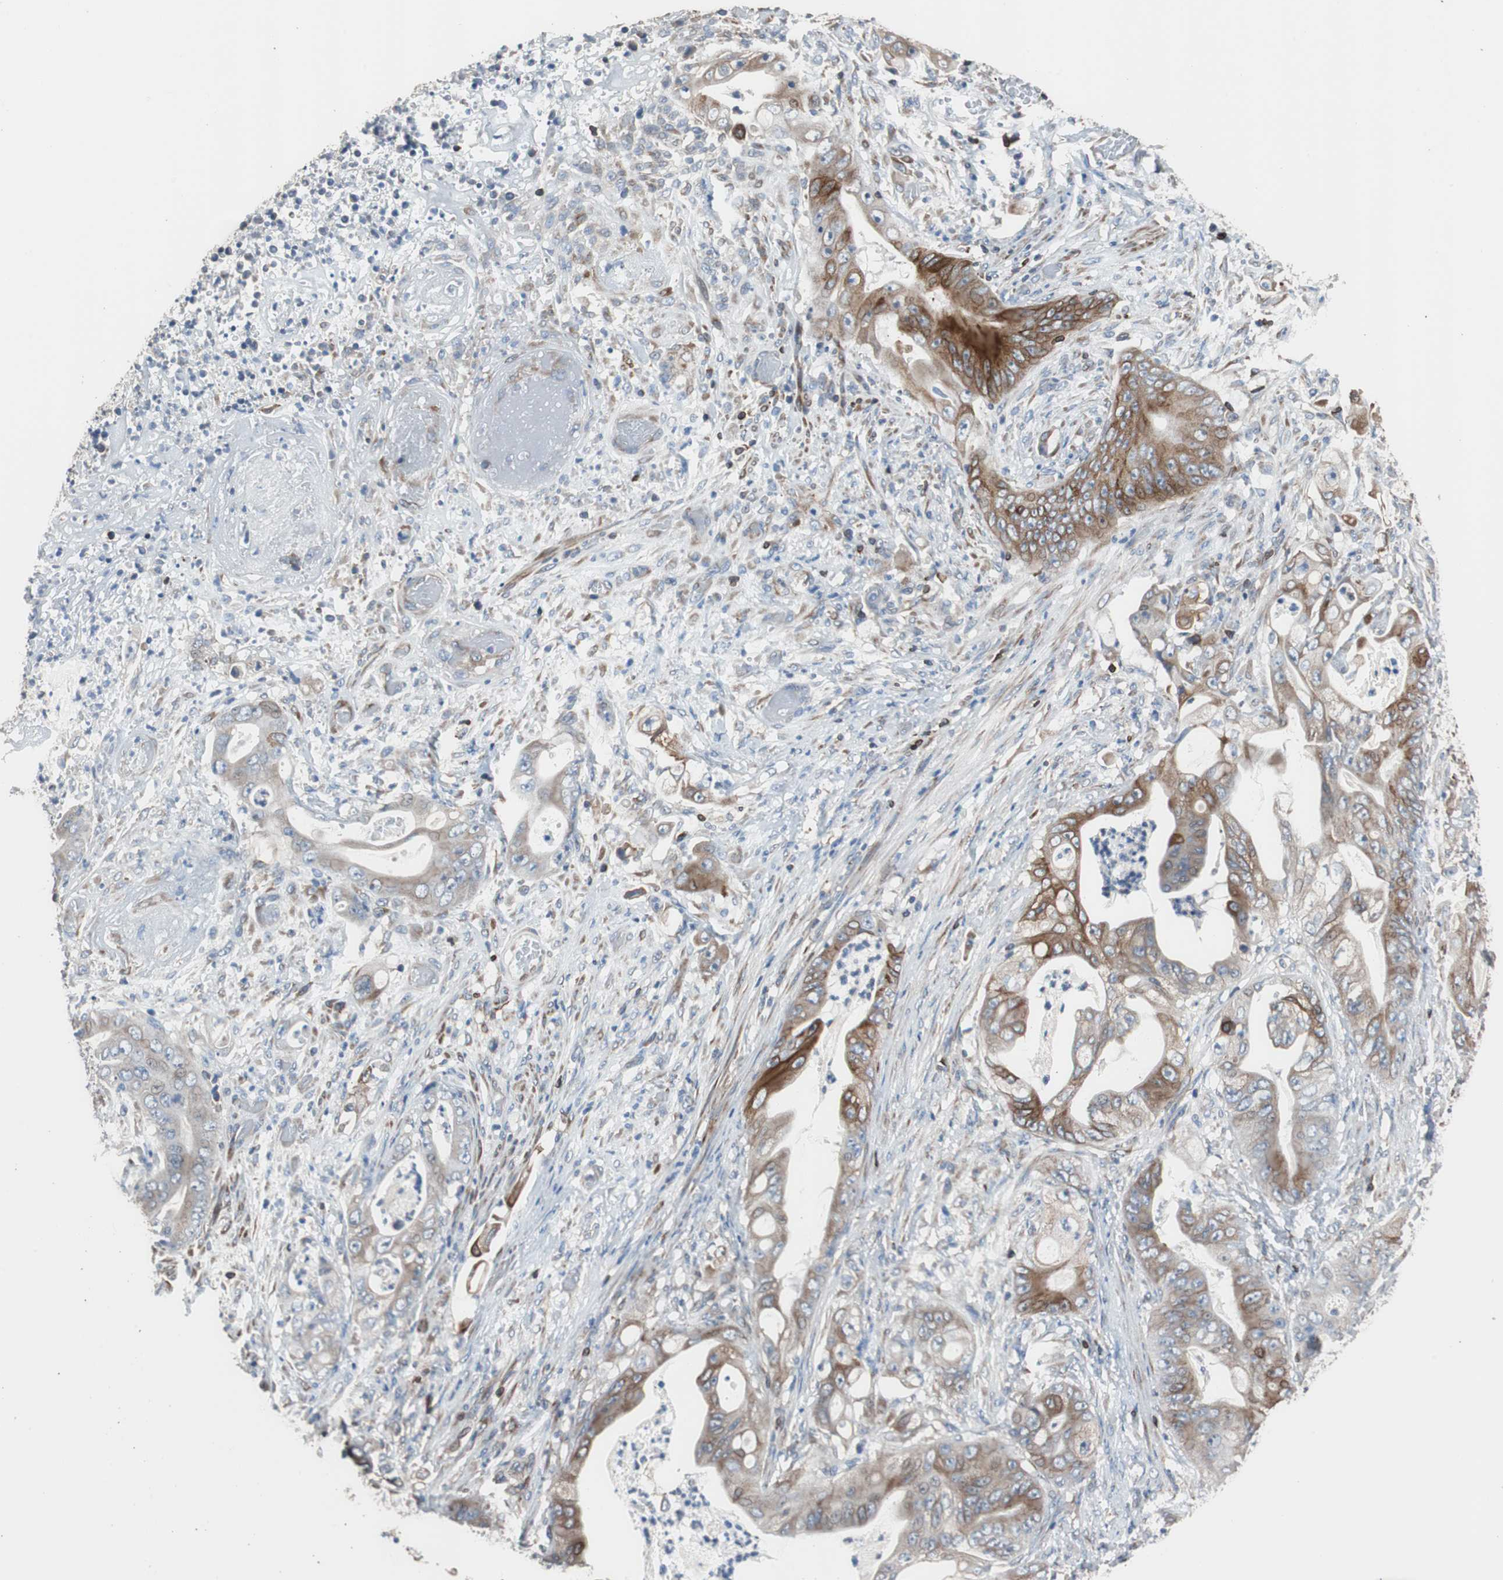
{"staining": {"intensity": "moderate", "quantity": ">75%", "location": "cytoplasmic/membranous"}, "tissue": "stomach cancer", "cell_type": "Tumor cells", "image_type": "cancer", "snomed": [{"axis": "morphology", "description": "Adenocarcinoma, NOS"}, {"axis": "topography", "description": "Stomach"}], "caption": "There is medium levels of moderate cytoplasmic/membranous staining in tumor cells of stomach cancer (adenocarcinoma), as demonstrated by immunohistochemical staining (brown color).", "gene": "PBXIP1", "patient": {"sex": "female", "age": 73}}